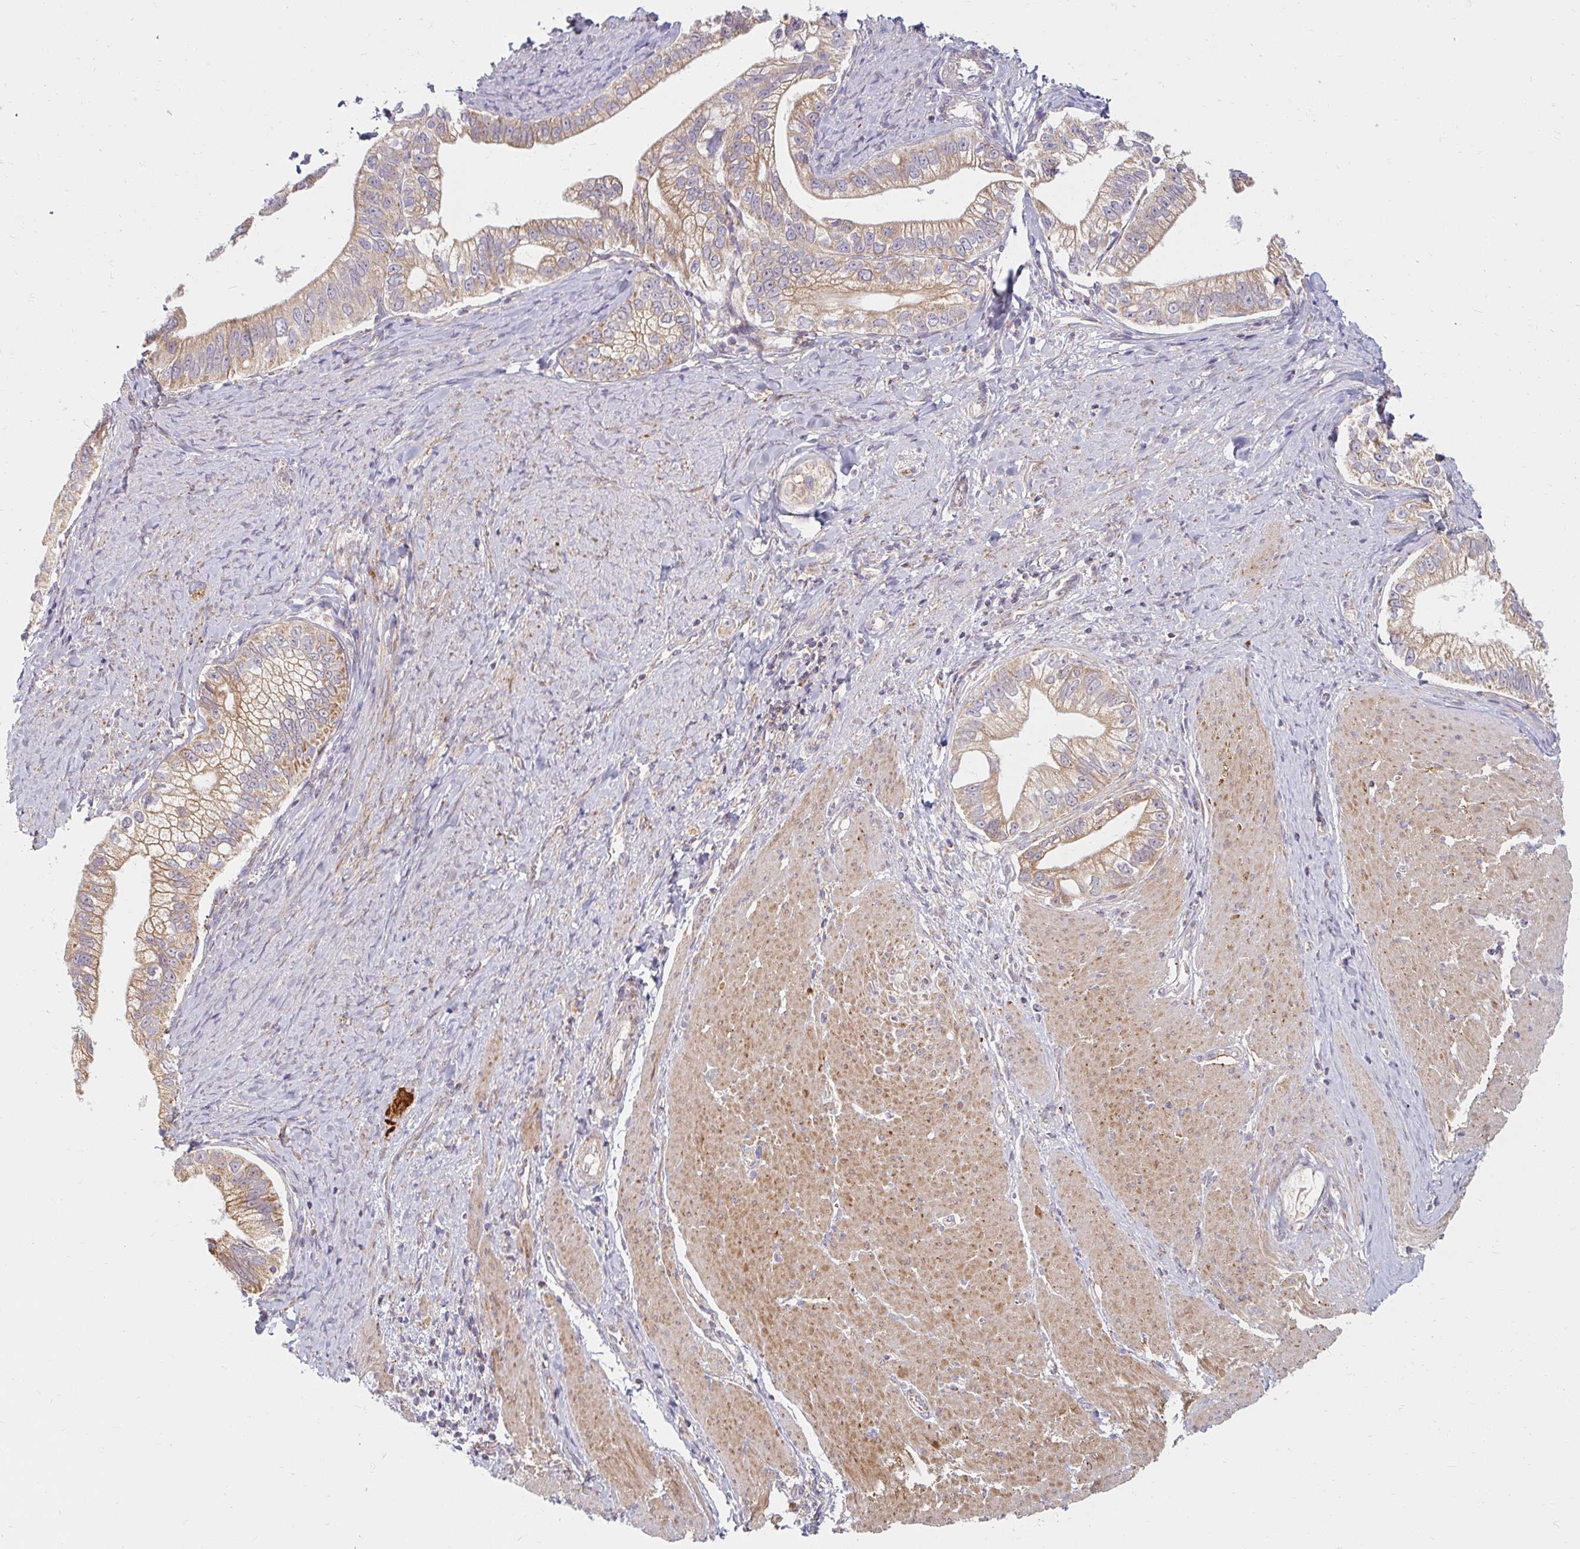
{"staining": {"intensity": "moderate", "quantity": ">75%", "location": "cytoplasmic/membranous"}, "tissue": "pancreatic cancer", "cell_type": "Tumor cells", "image_type": "cancer", "snomed": [{"axis": "morphology", "description": "Adenocarcinoma, NOS"}, {"axis": "topography", "description": "Pancreas"}], "caption": "An immunohistochemistry (IHC) image of neoplastic tissue is shown. Protein staining in brown highlights moderate cytoplasmic/membranous positivity in pancreatic cancer (adenocarcinoma) within tumor cells.", "gene": "SKP2", "patient": {"sex": "male", "age": 70}}